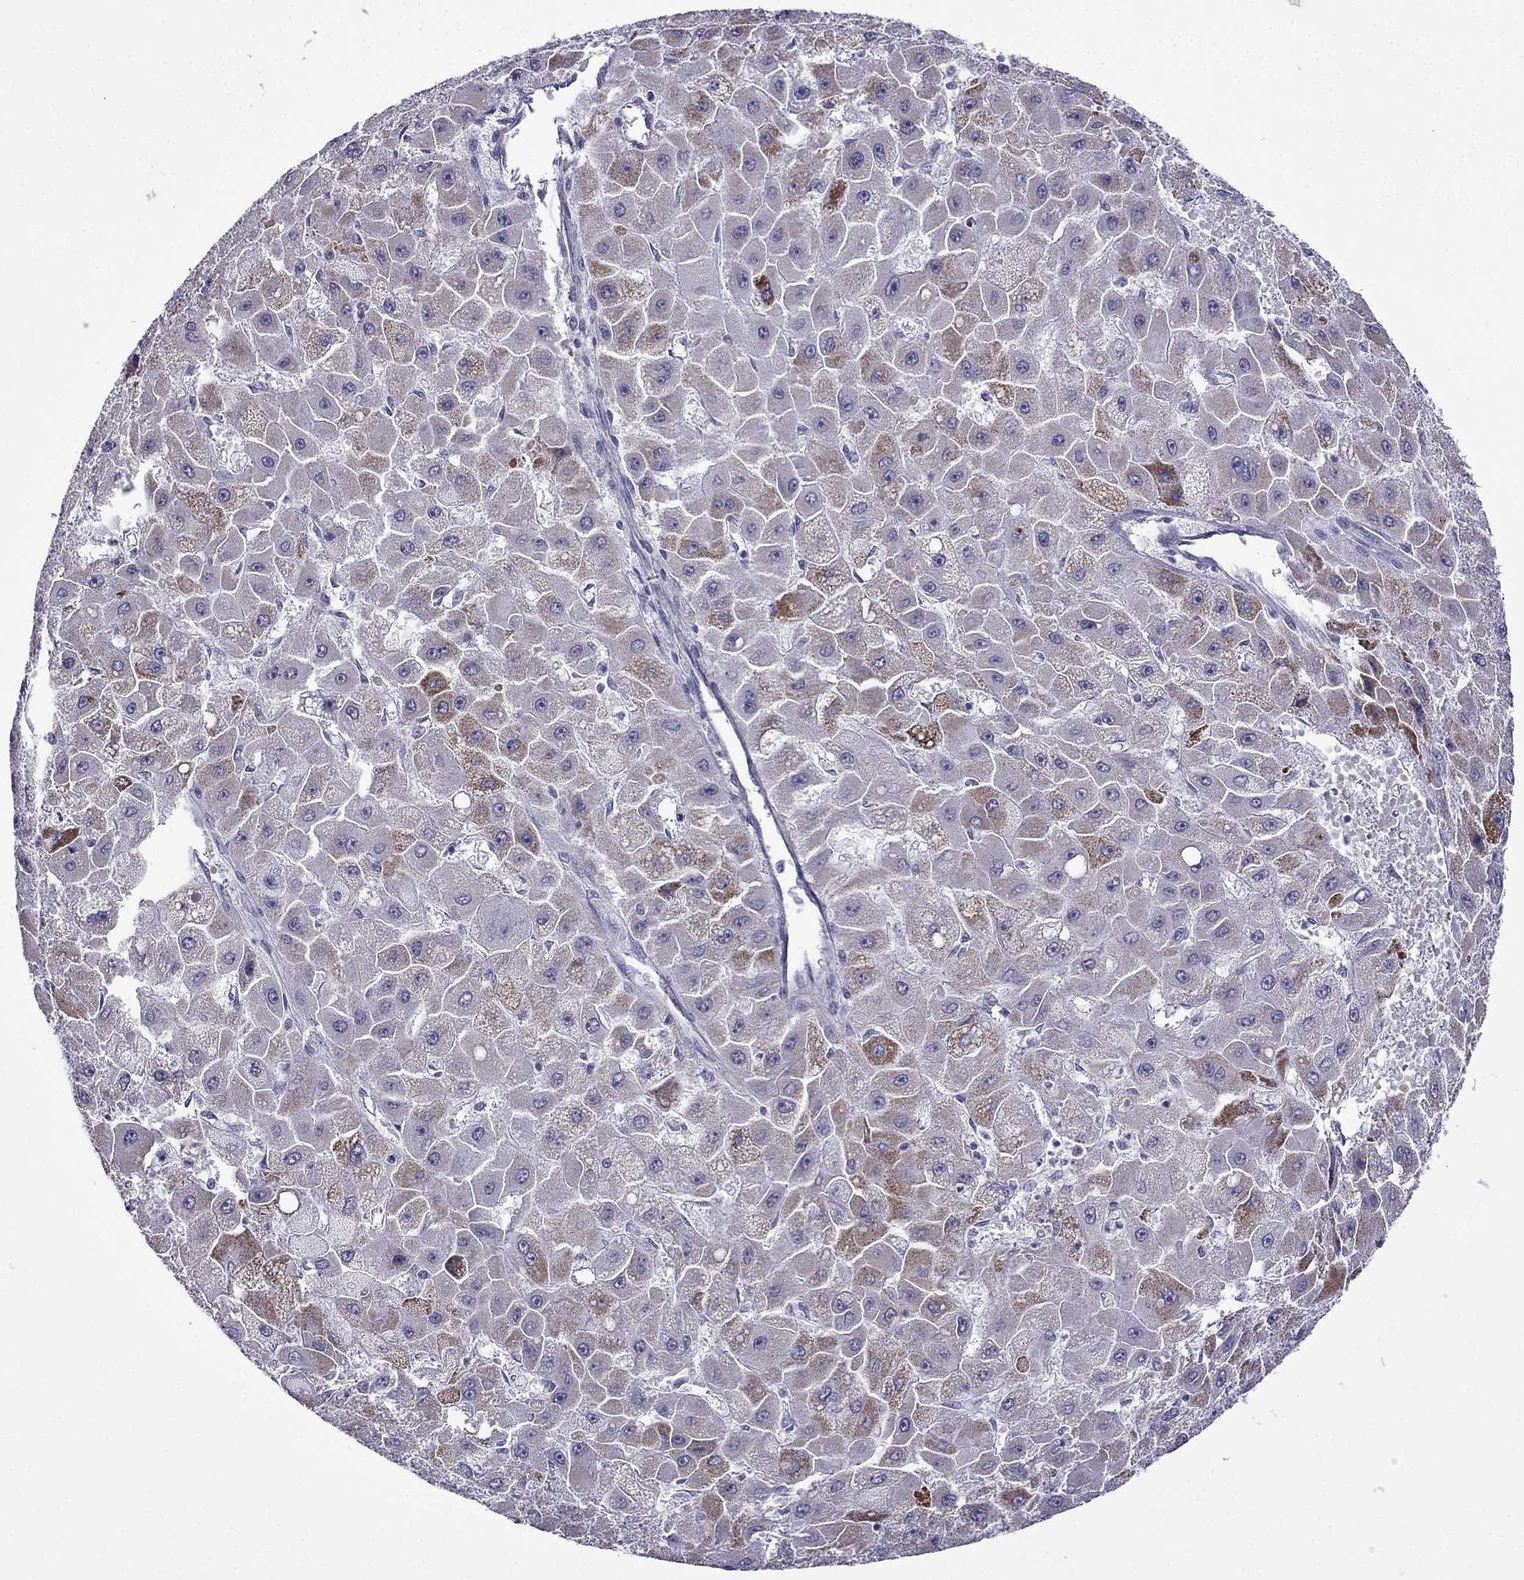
{"staining": {"intensity": "moderate", "quantity": "<25%", "location": "cytoplasmic/membranous"}, "tissue": "liver cancer", "cell_type": "Tumor cells", "image_type": "cancer", "snomed": [{"axis": "morphology", "description": "Carcinoma, Hepatocellular, NOS"}, {"axis": "topography", "description": "Liver"}], "caption": "Immunohistochemical staining of human liver cancer (hepatocellular carcinoma) shows low levels of moderate cytoplasmic/membranous protein staining in about <25% of tumor cells.", "gene": "POM121L12", "patient": {"sex": "female", "age": 25}}